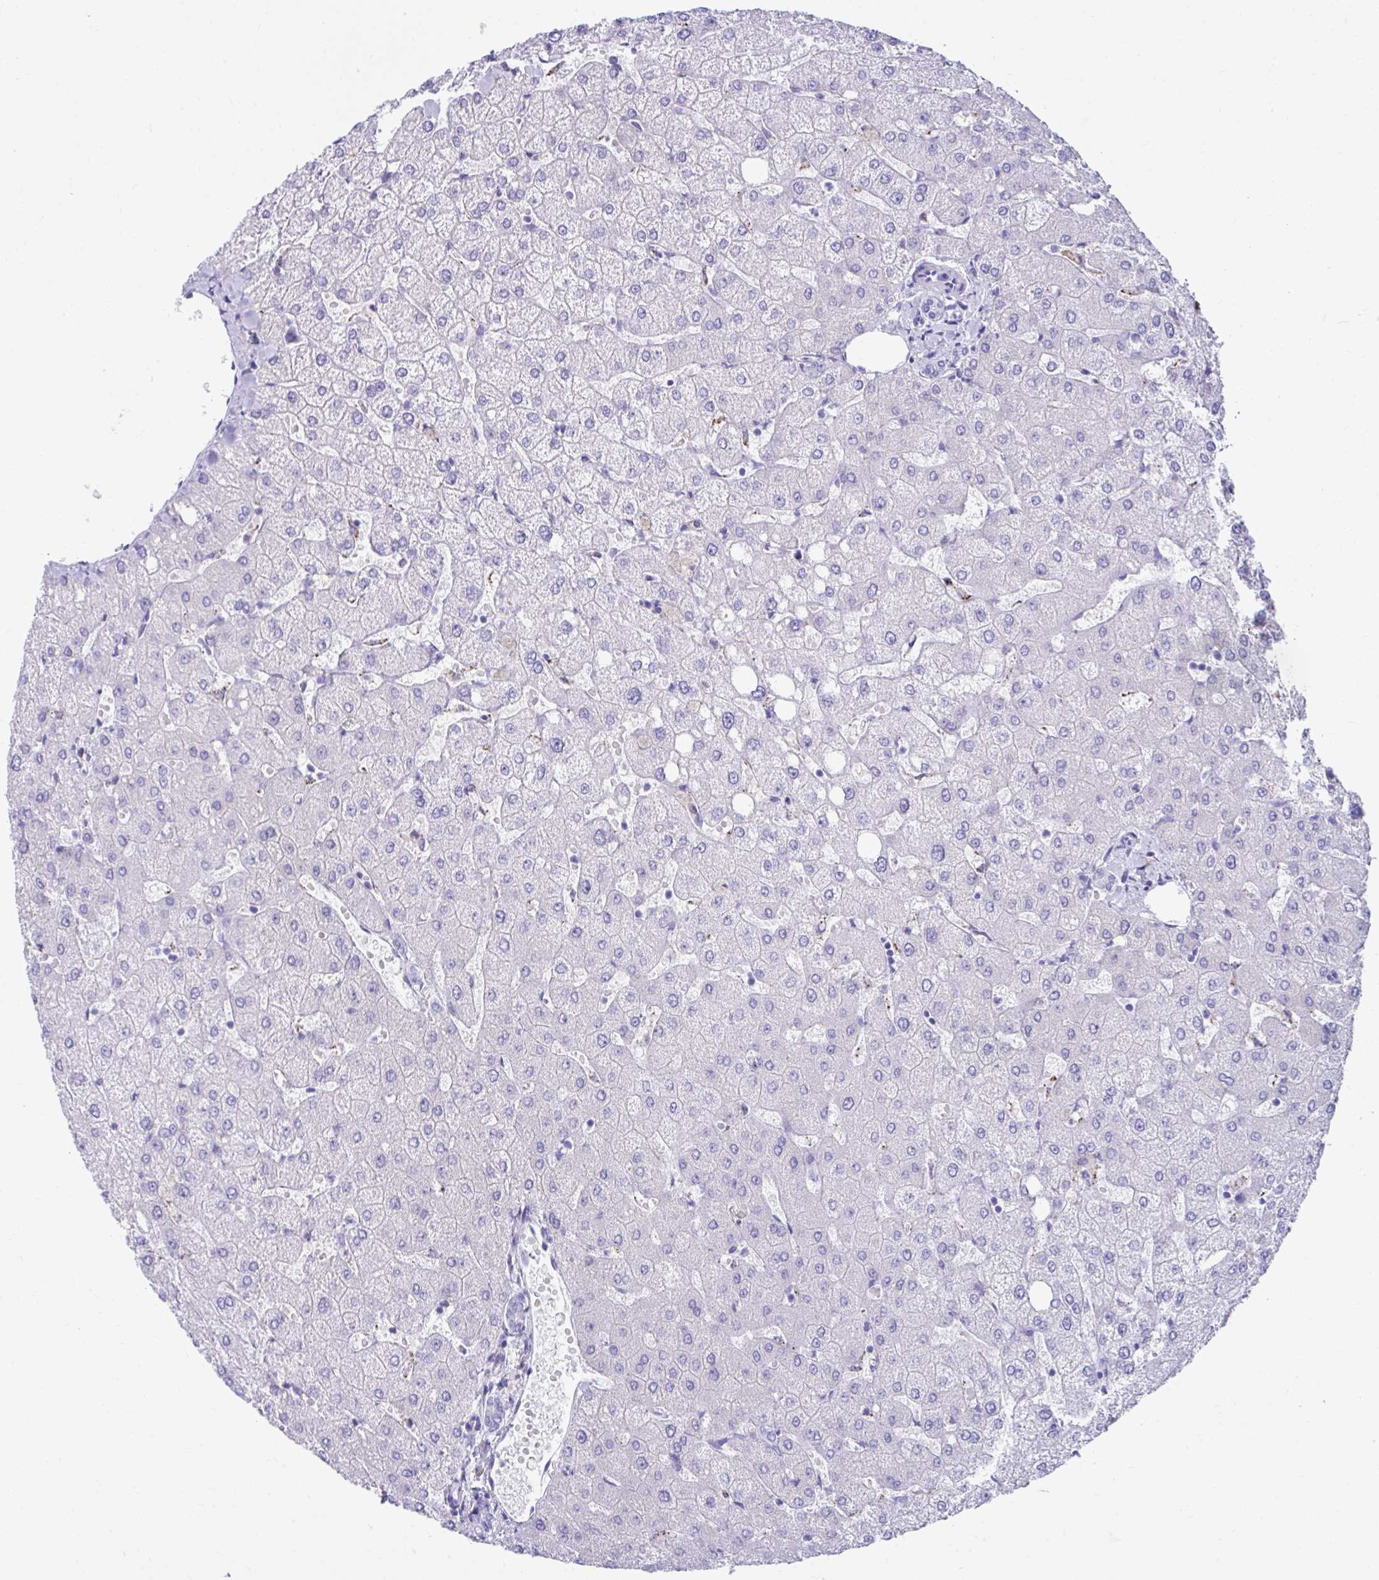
{"staining": {"intensity": "negative", "quantity": "none", "location": "none"}, "tissue": "liver", "cell_type": "Cholangiocytes", "image_type": "normal", "snomed": [{"axis": "morphology", "description": "Normal tissue, NOS"}, {"axis": "topography", "description": "Liver"}], "caption": "This is a photomicrograph of immunohistochemistry (IHC) staining of unremarkable liver, which shows no staining in cholangiocytes.", "gene": "SMIM9", "patient": {"sex": "female", "age": 54}}